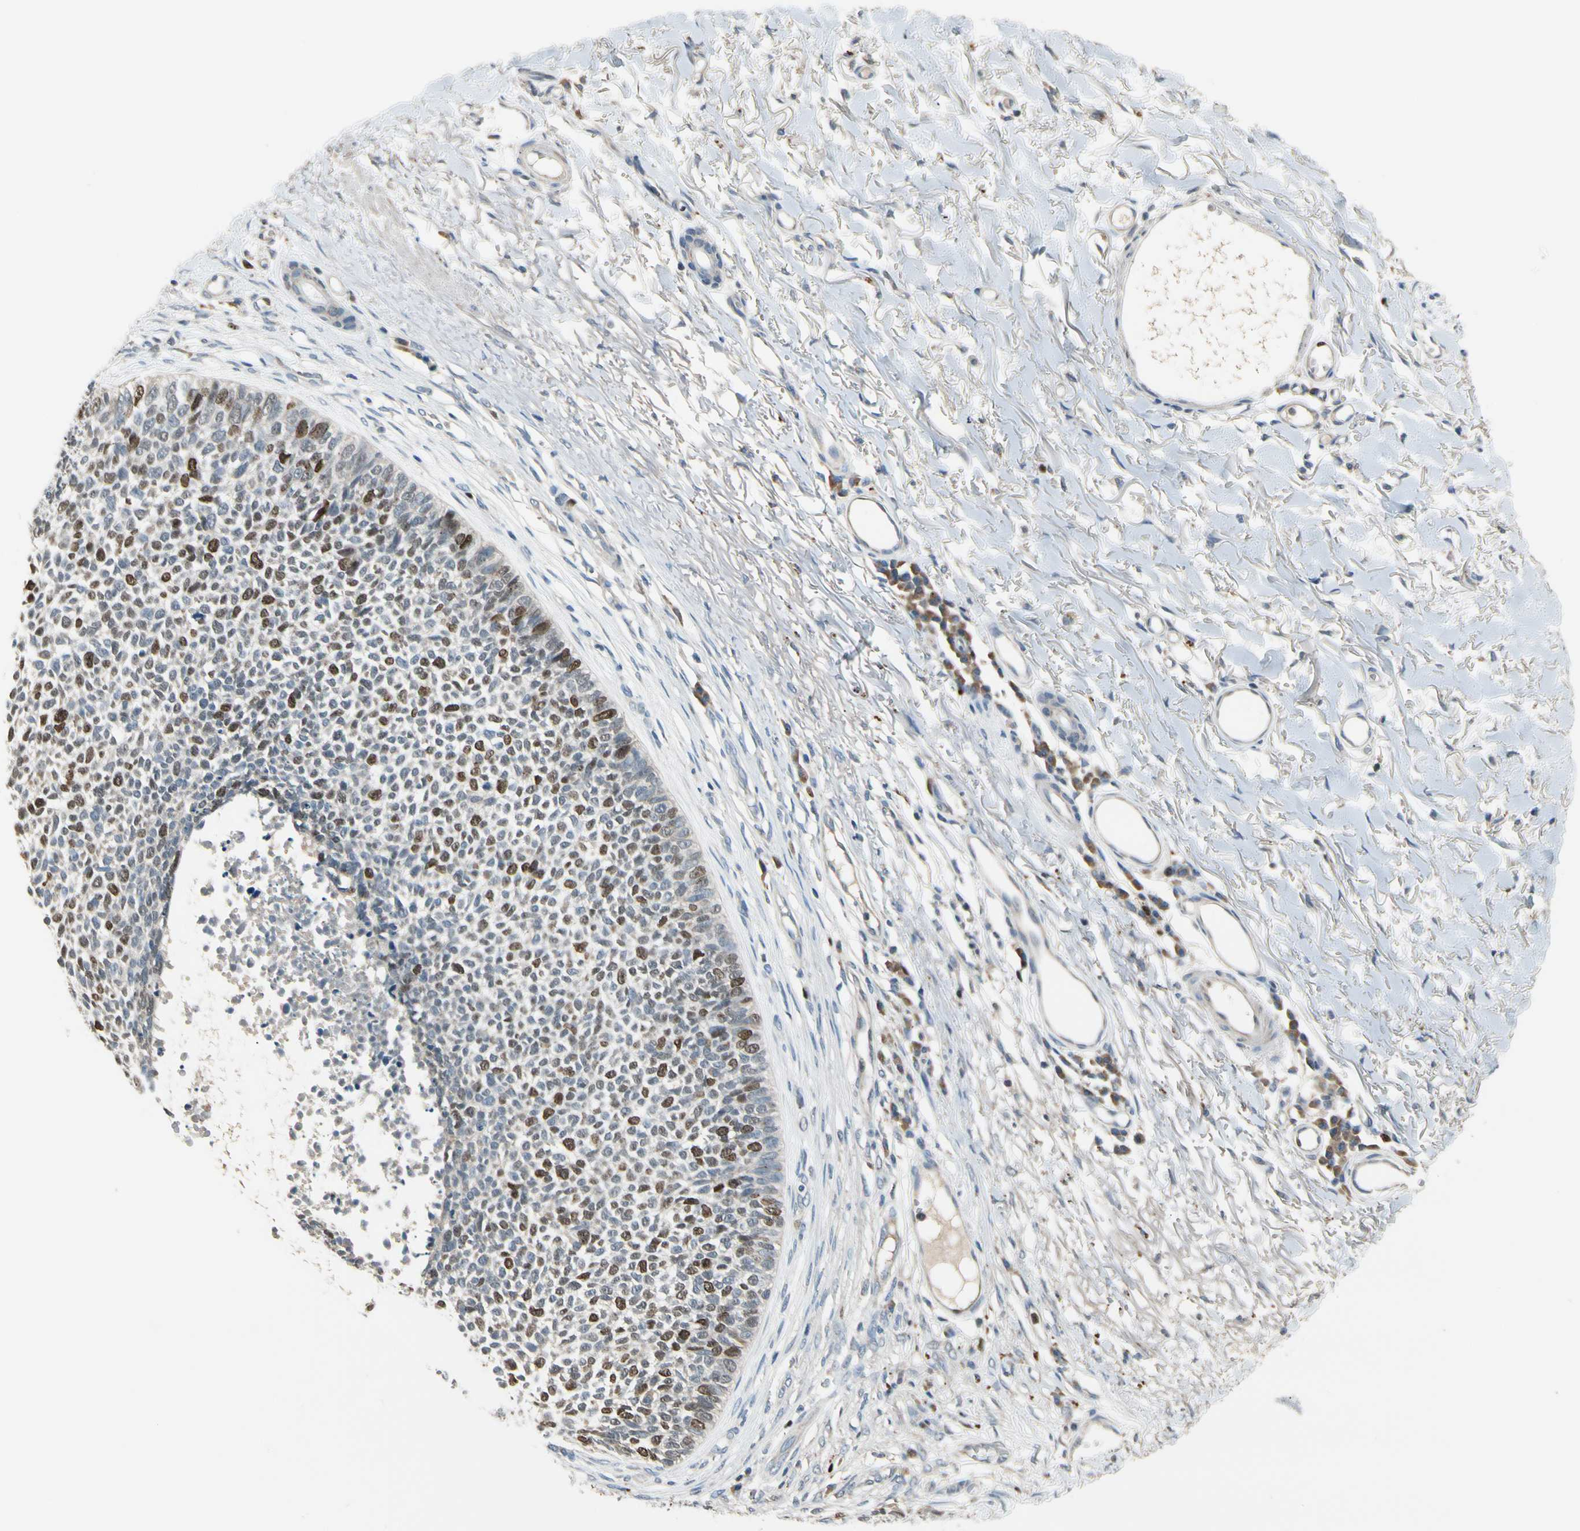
{"staining": {"intensity": "moderate", "quantity": "25%-75%", "location": "nuclear"}, "tissue": "skin cancer", "cell_type": "Tumor cells", "image_type": "cancer", "snomed": [{"axis": "morphology", "description": "Basal cell carcinoma"}, {"axis": "topography", "description": "Skin"}], "caption": "A brown stain highlights moderate nuclear positivity of a protein in human basal cell carcinoma (skin) tumor cells. Immunohistochemistry (ihc) stains the protein in brown and the nuclei are stained blue.", "gene": "ZKSCAN4", "patient": {"sex": "female", "age": 84}}